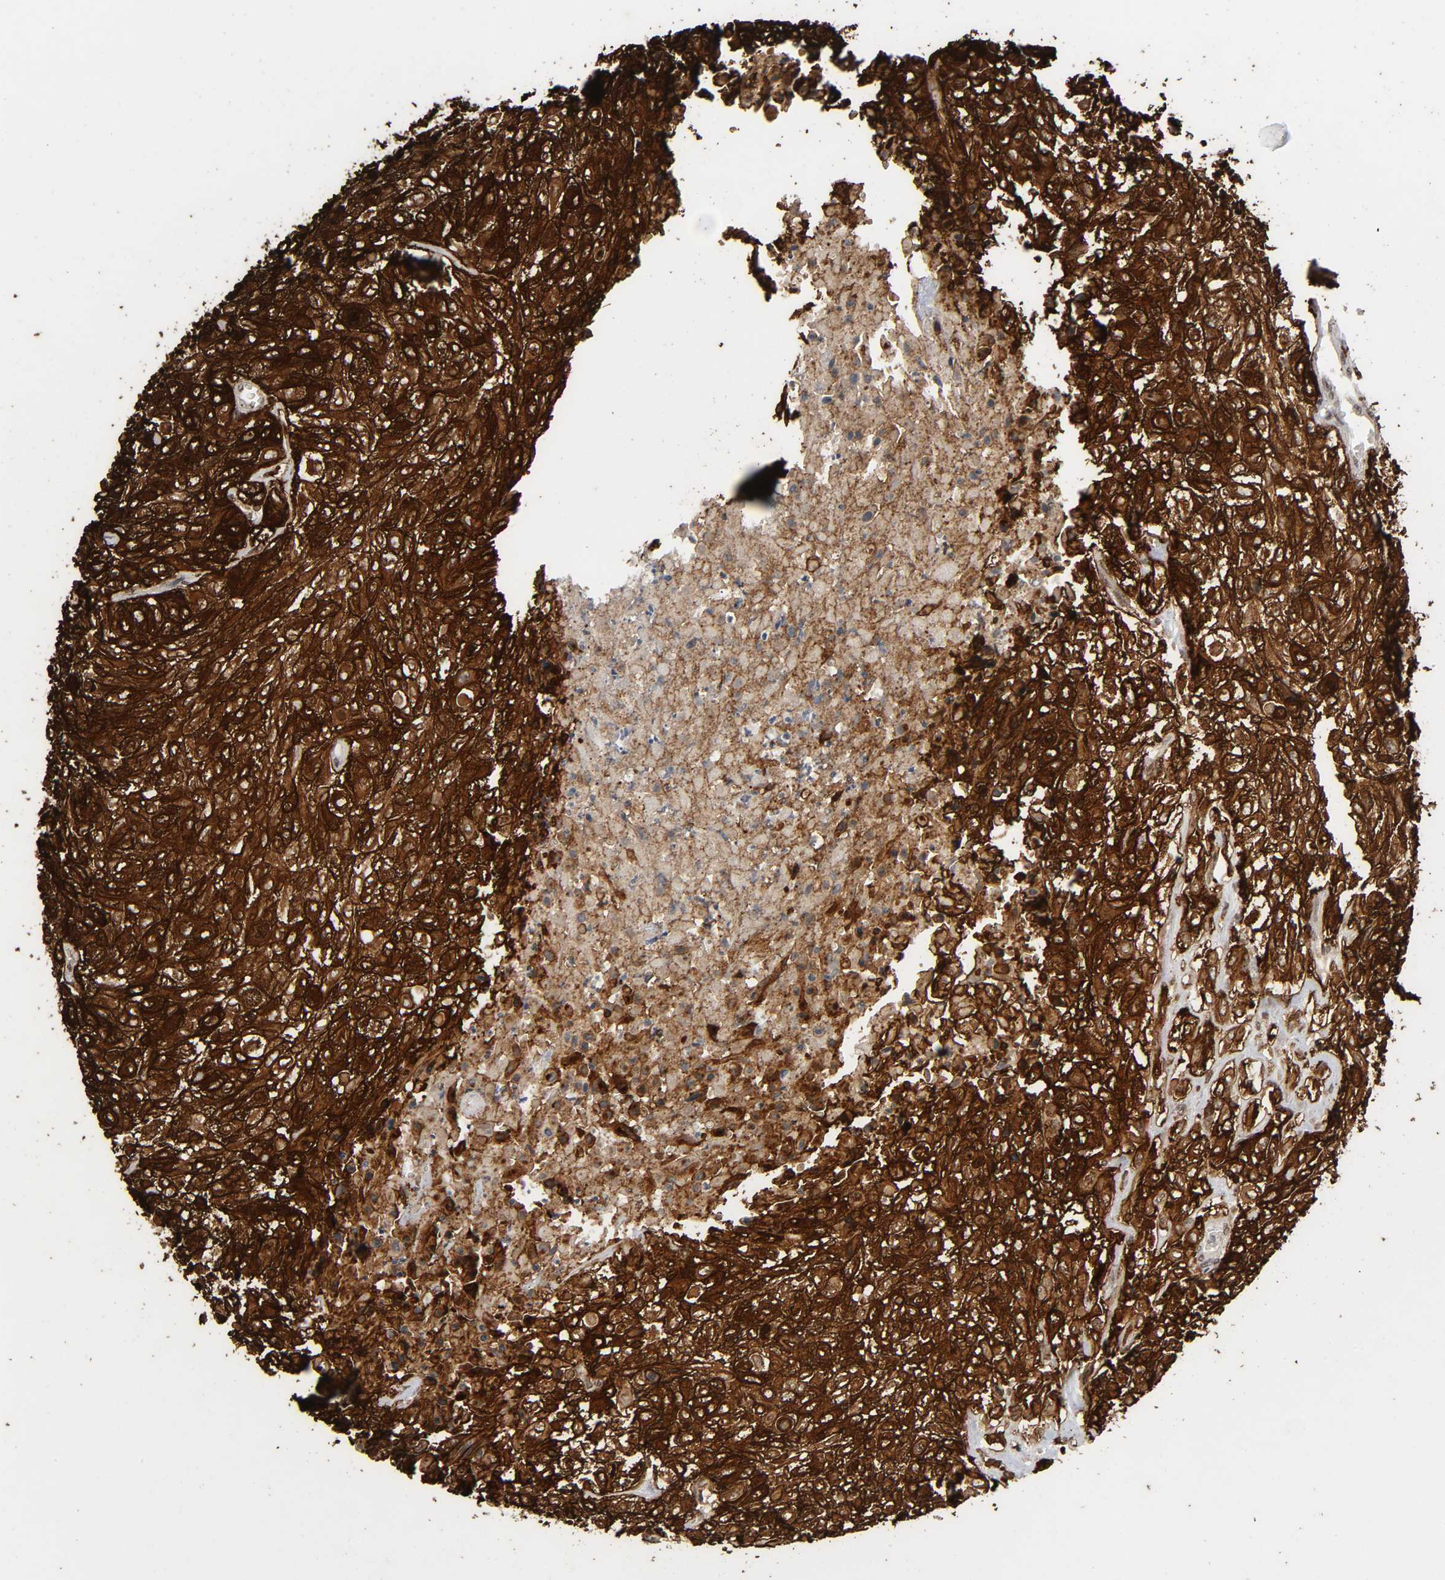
{"staining": {"intensity": "strong", "quantity": ">75%", "location": "cytoplasmic/membranous"}, "tissue": "urothelial cancer", "cell_type": "Tumor cells", "image_type": "cancer", "snomed": [{"axis": "morphology", "description": "Urothelial carcinoma, High grade"}, {"axis": "topography", "description": "Urinary bladder"}], "caption": "This image displays IHC staining of urothelial carcinoma (high-grade), with high strong cytoplasmic/membranous staining in approximately >75% of tumor cells.", "gene": "AHNAK2", "patient": {"sex": "male", "age": 57}}